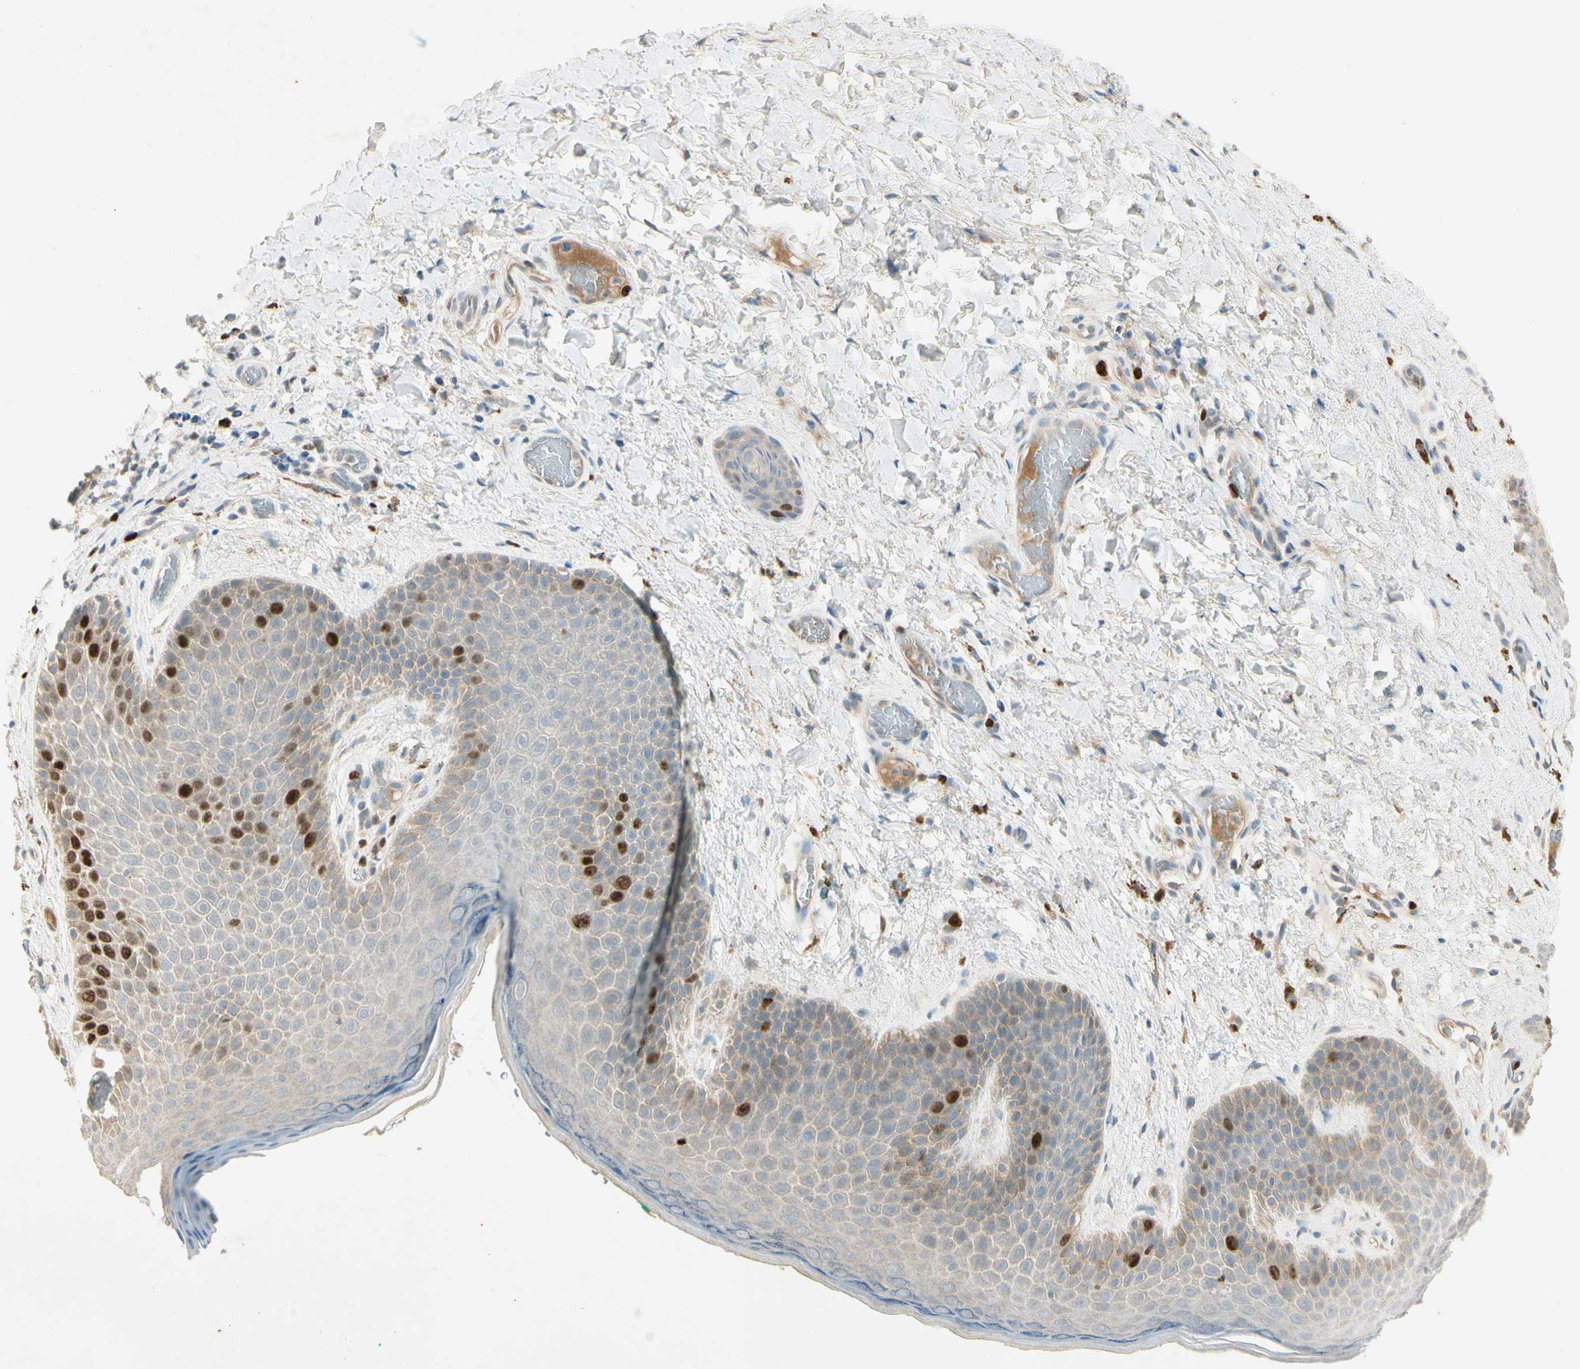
{"staining": {"intensity": "strong", "quantity": "<25%", "location": "nuclear"}, "tissue": "skin", "cell_type": "Epidermal cells", "image_type": "normal", "snomed": [{"axis": "morphology", "description": "Normal tissue, NOS"}, {"axis": "topography", "description": "Anal"}], "caption": "Approximately <25% of epidermal cells in benign skin reveal strong nuclear protein expression as visualized by brown immunohistochemical staining.", "gene": "PITX1", "patient": {"sex": "male", "age": 74}}